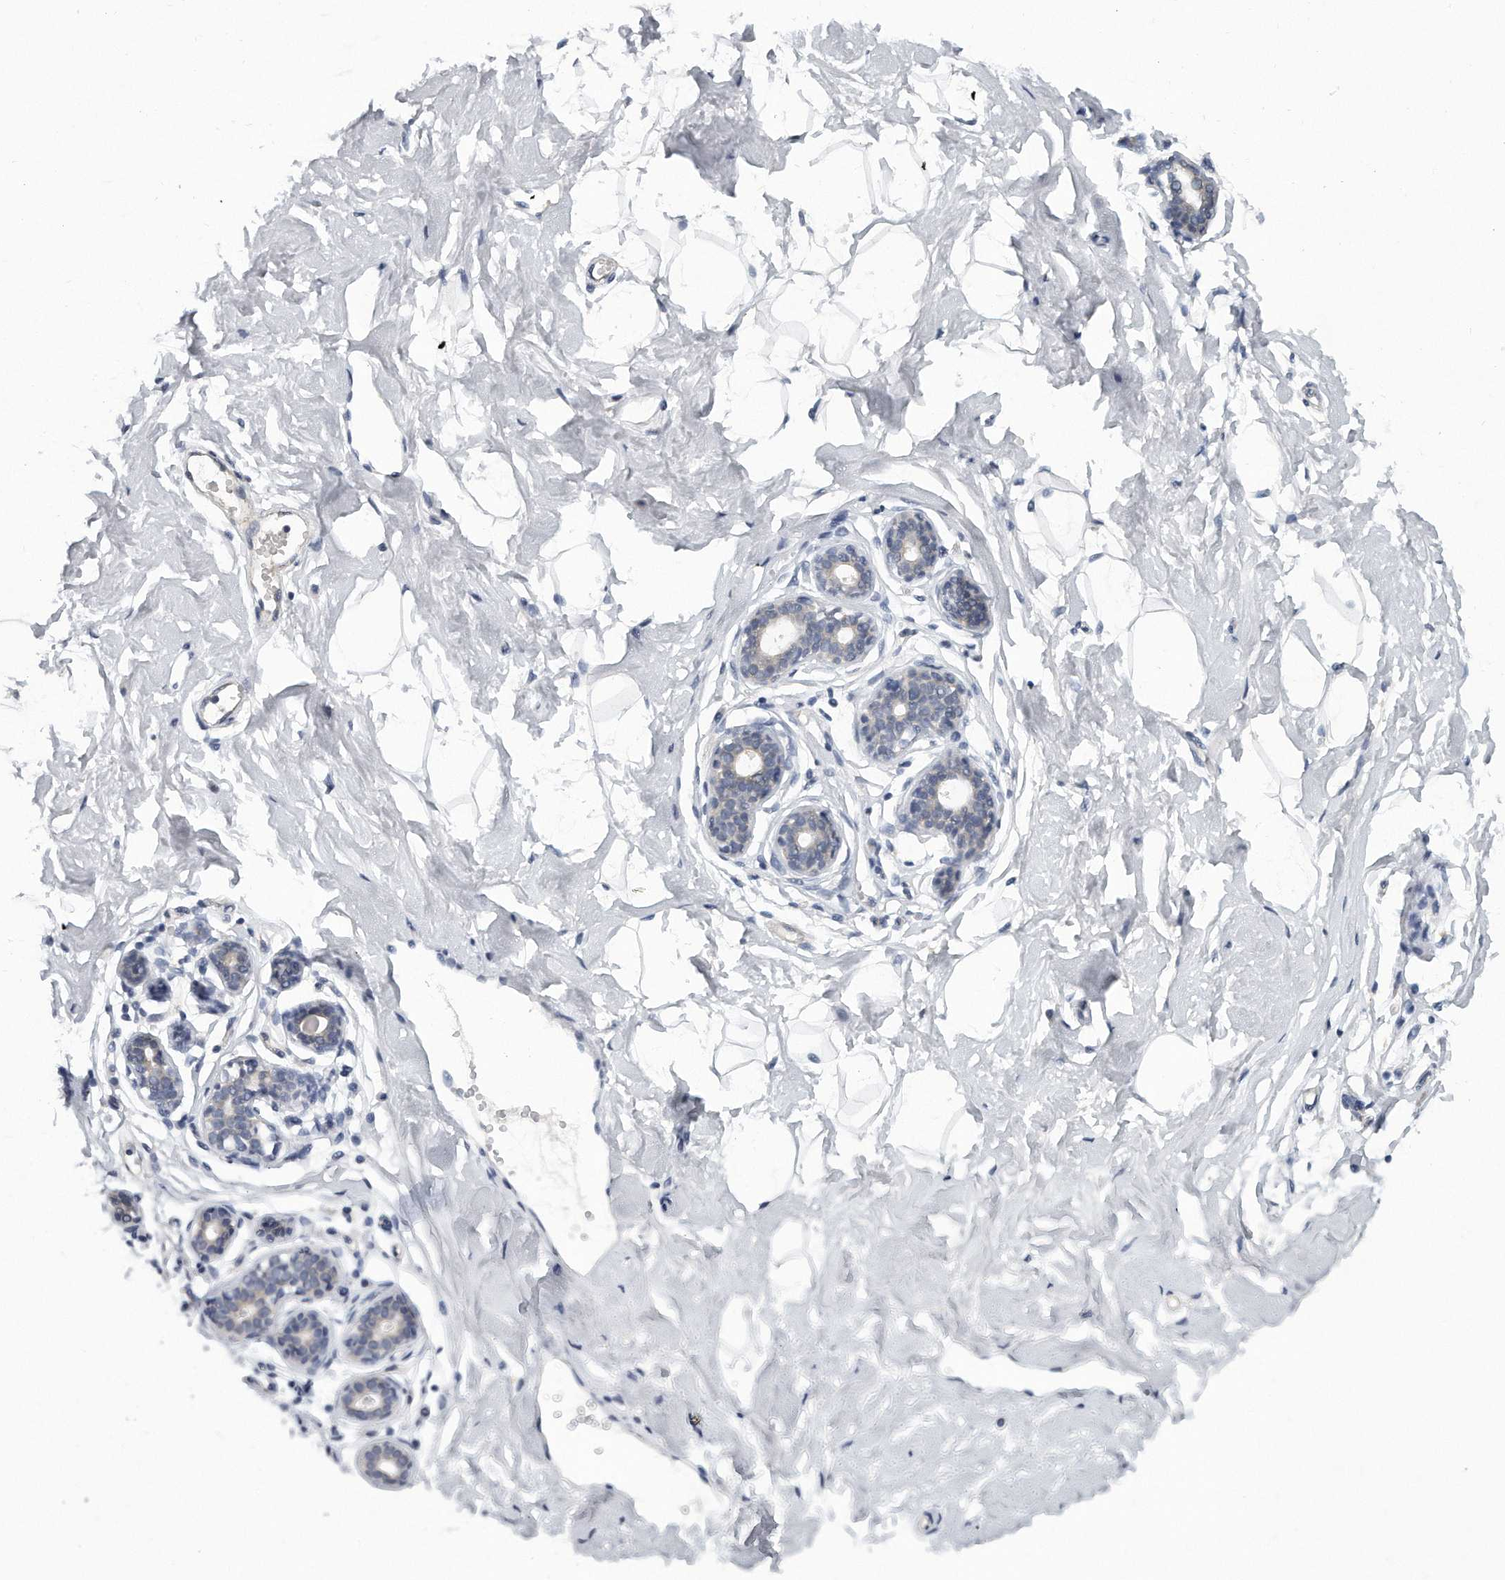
{"staining": {"intensity": "negative", "quantity": "none", "location": "none"}, "tissue": "breast", "cell_type": "Adipocytes", "image_type": "normal", "snomed": [{"axis": "morphology", "description": "Normal tissue, NOS"}, {"axis": "morphology", "description": "Adenoma, NOS"}, {"axis": "topography", "description": "Breast"}], "caption": "This is a image of immunohistochemistry staining of normal breast, which shows no staining in adipocytes. (DAB (3,3'-diaminobenzidine) immunohistochemistry visualized using brightfield microscopy, high magnification).", "gene": "KLHL7", "patient": {"sex": "female", "age": 23}}